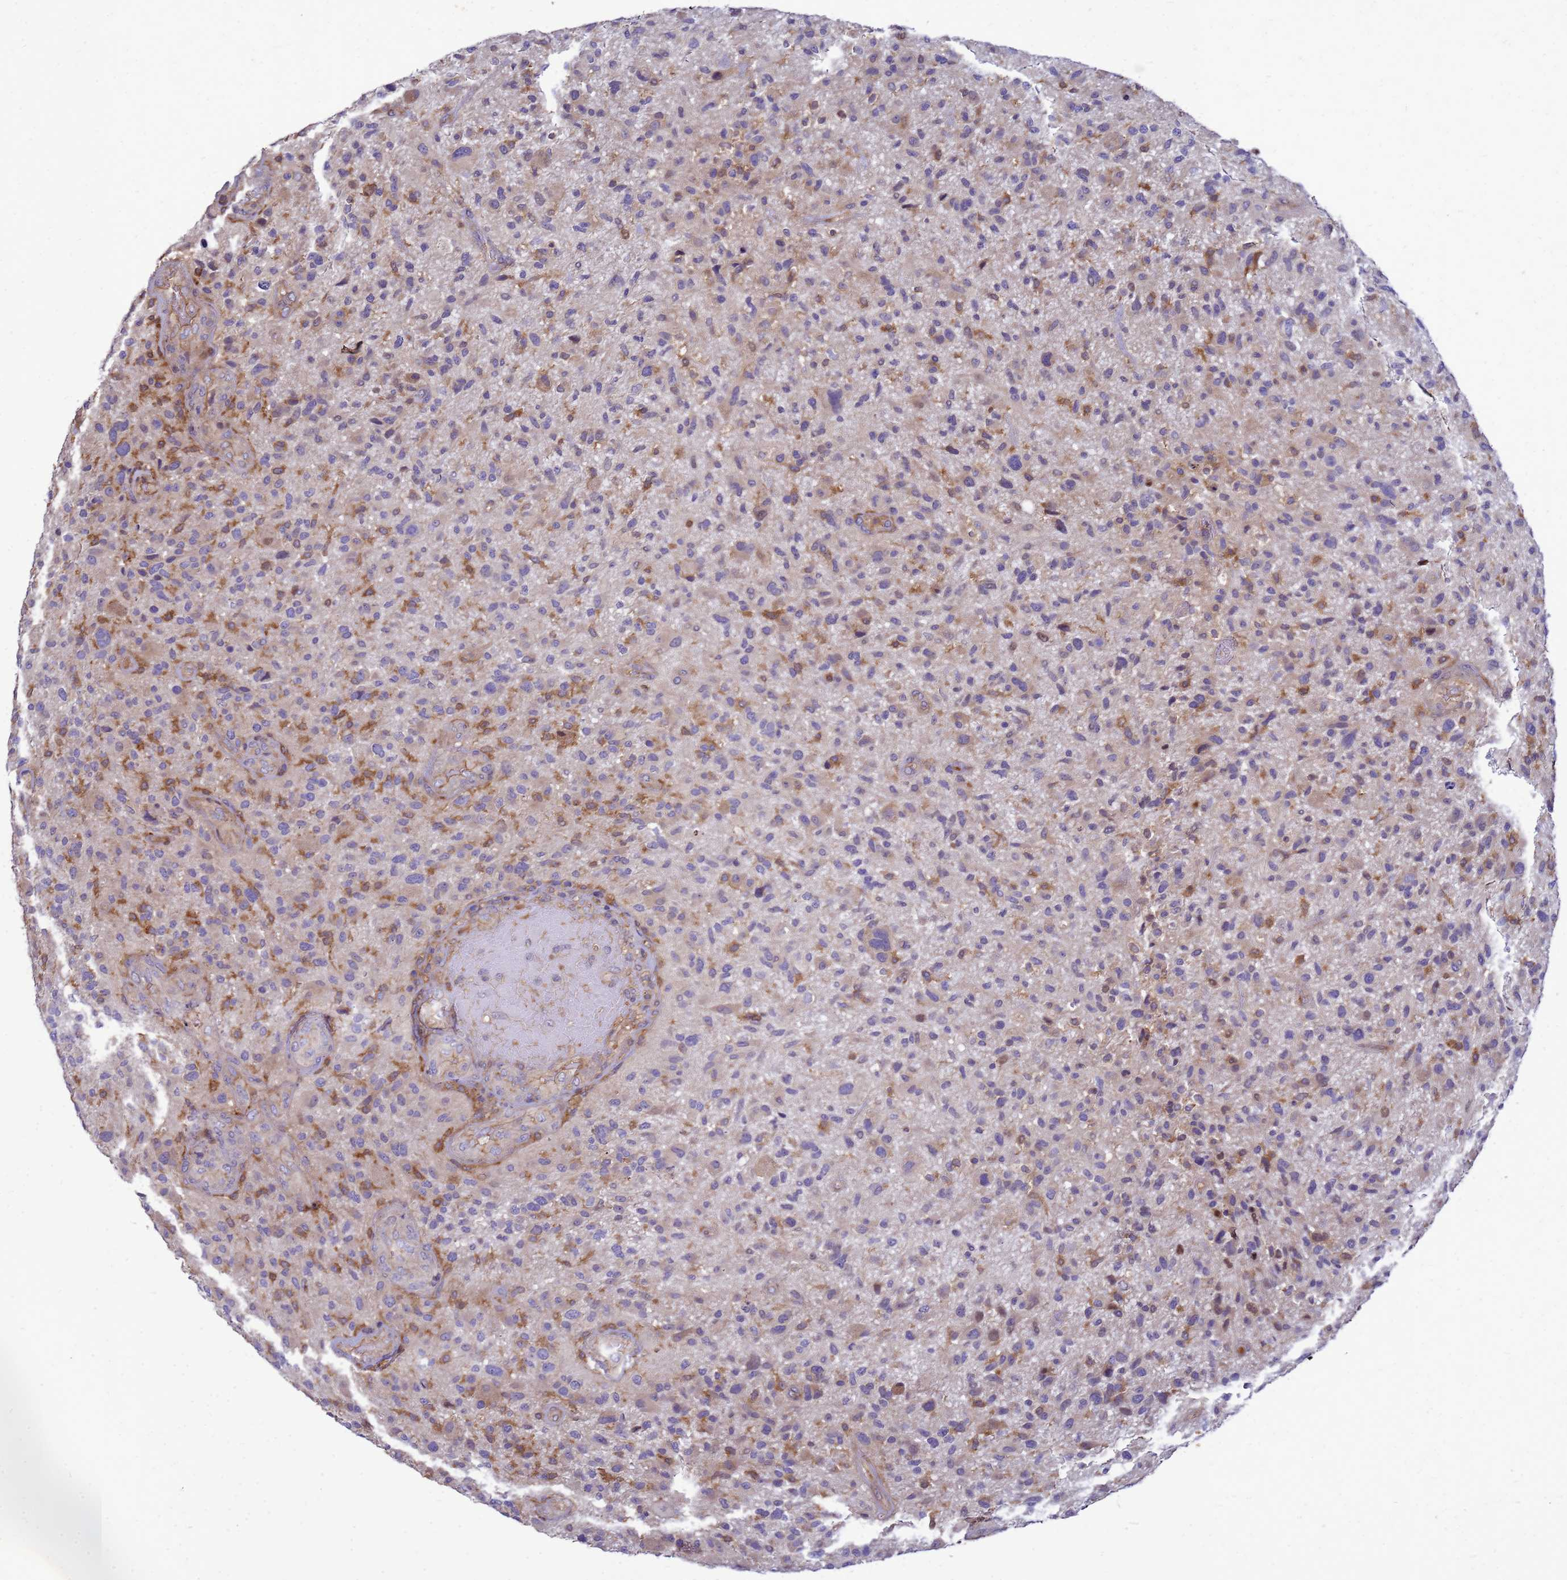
{"staining": {"intensity": "moderate", "quantity": "<25%", "location": "cytoplasmic/membranous"}, "tissue": "glioma", "cell_type": "Tumor cells", "image_type": "cancer", "snomed": [{"axis": "morphology", "description": "Glioma, malignant, High grade"}, {"axis": "topography", "description": "Brain"}], "caption": "The micrograph shows immunohistochemical staining of glioma. There is moderate cytoplasmic/membranous positivity is appreciated in approximately <25% of tumor cells. Using DAB (brown) and hematoxylin (blue) stains, captured at high magnification using brightfield microscopy.", "gene": "RNF215", "patient": {"sex": "male", "age": 47}}